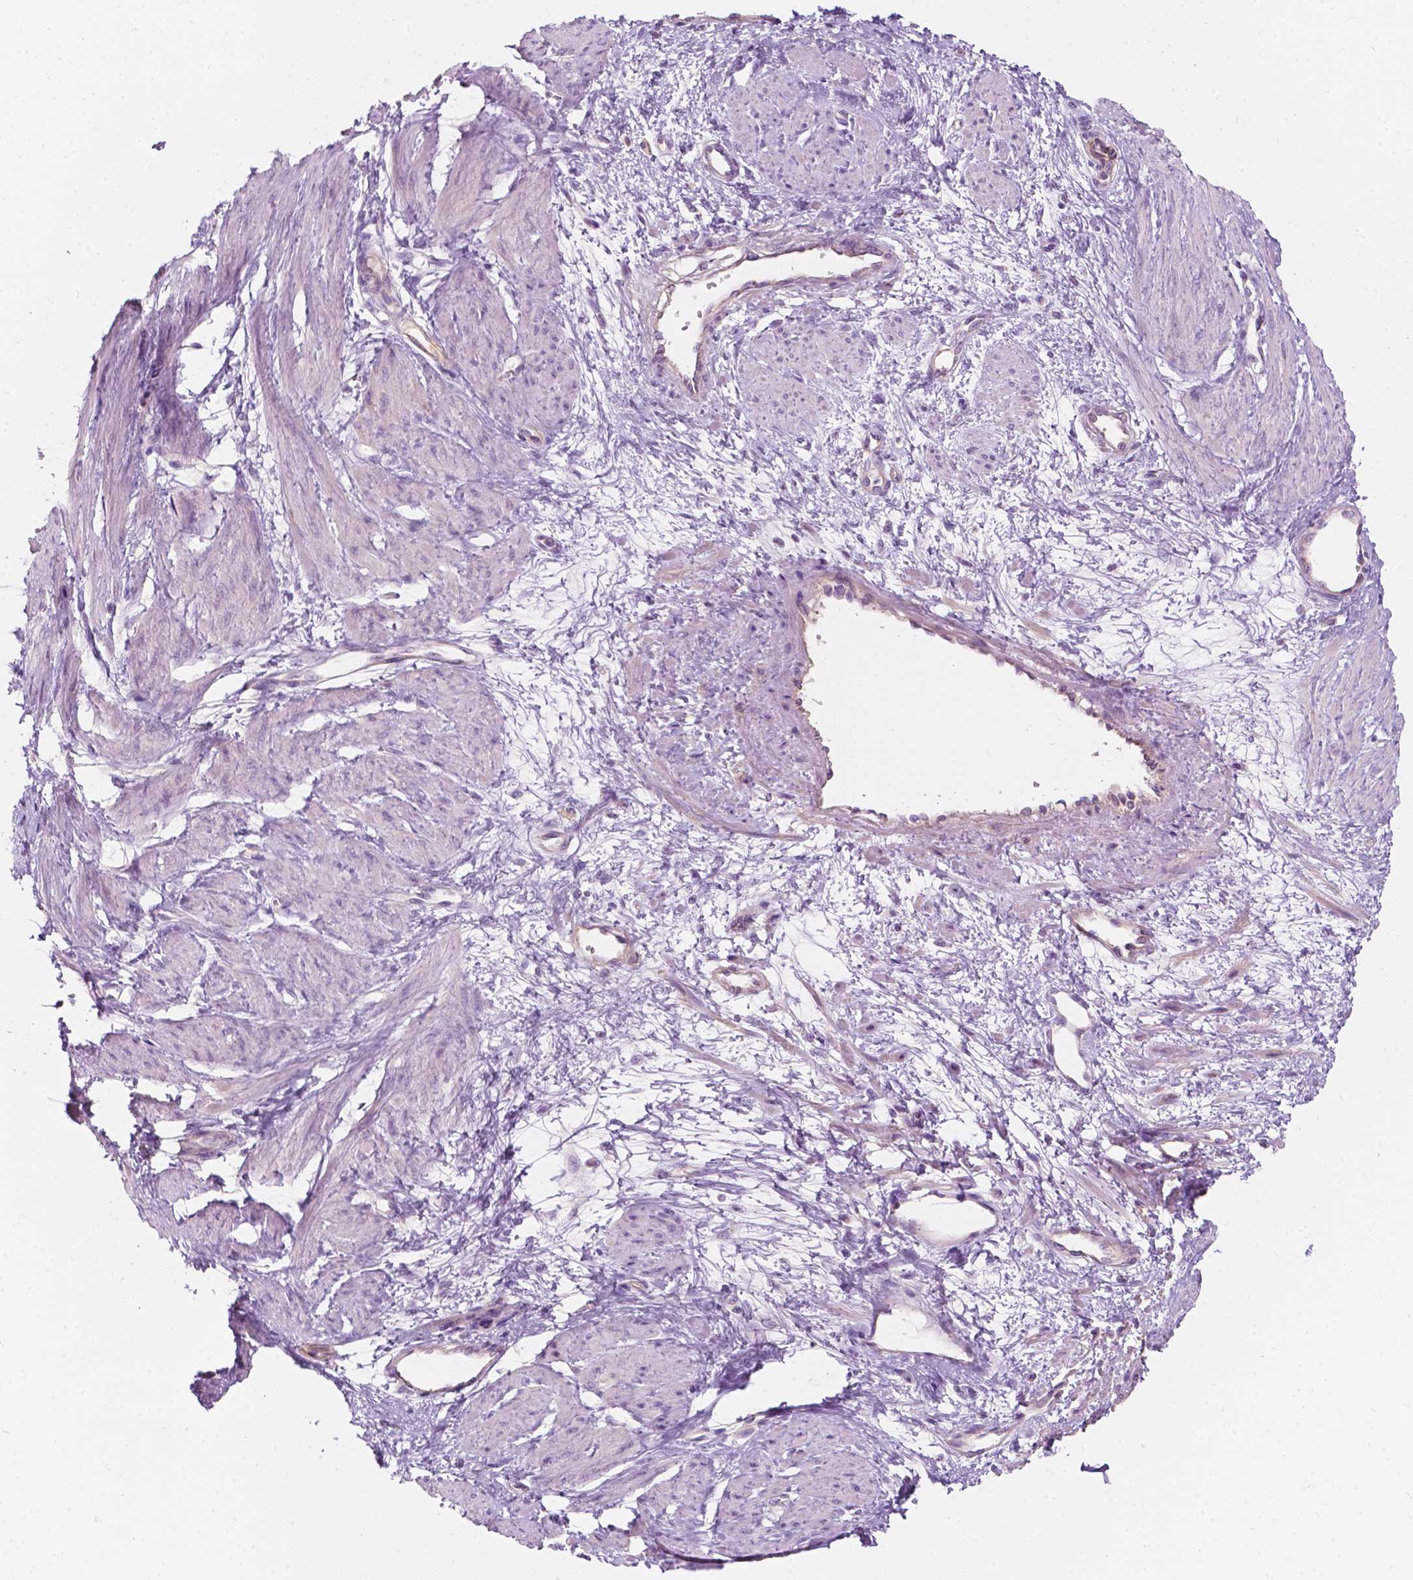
{"staining": {"intensity": "negative", "quantity": "none", "location": "none"}, "tissue": "smooth muscle", "cell_type": "Smooth muscle cells", "image_type": "normal", "snomed": [{"axis": "morphology", "description": "Normal tissue, NOS"}, {"axis": "topography", "description": "Smooth muscle"}, {"axis": "topography", "description": "Uterus"}], "caption": "Smooth muscle cells show no significant protein staining in normal smooth muscle. (Immunohistochemistry (ihc), brightfield microscopy, high magnification).", "gene": "NOS1AP", "patient": {"sex": "female", "age": 39}}